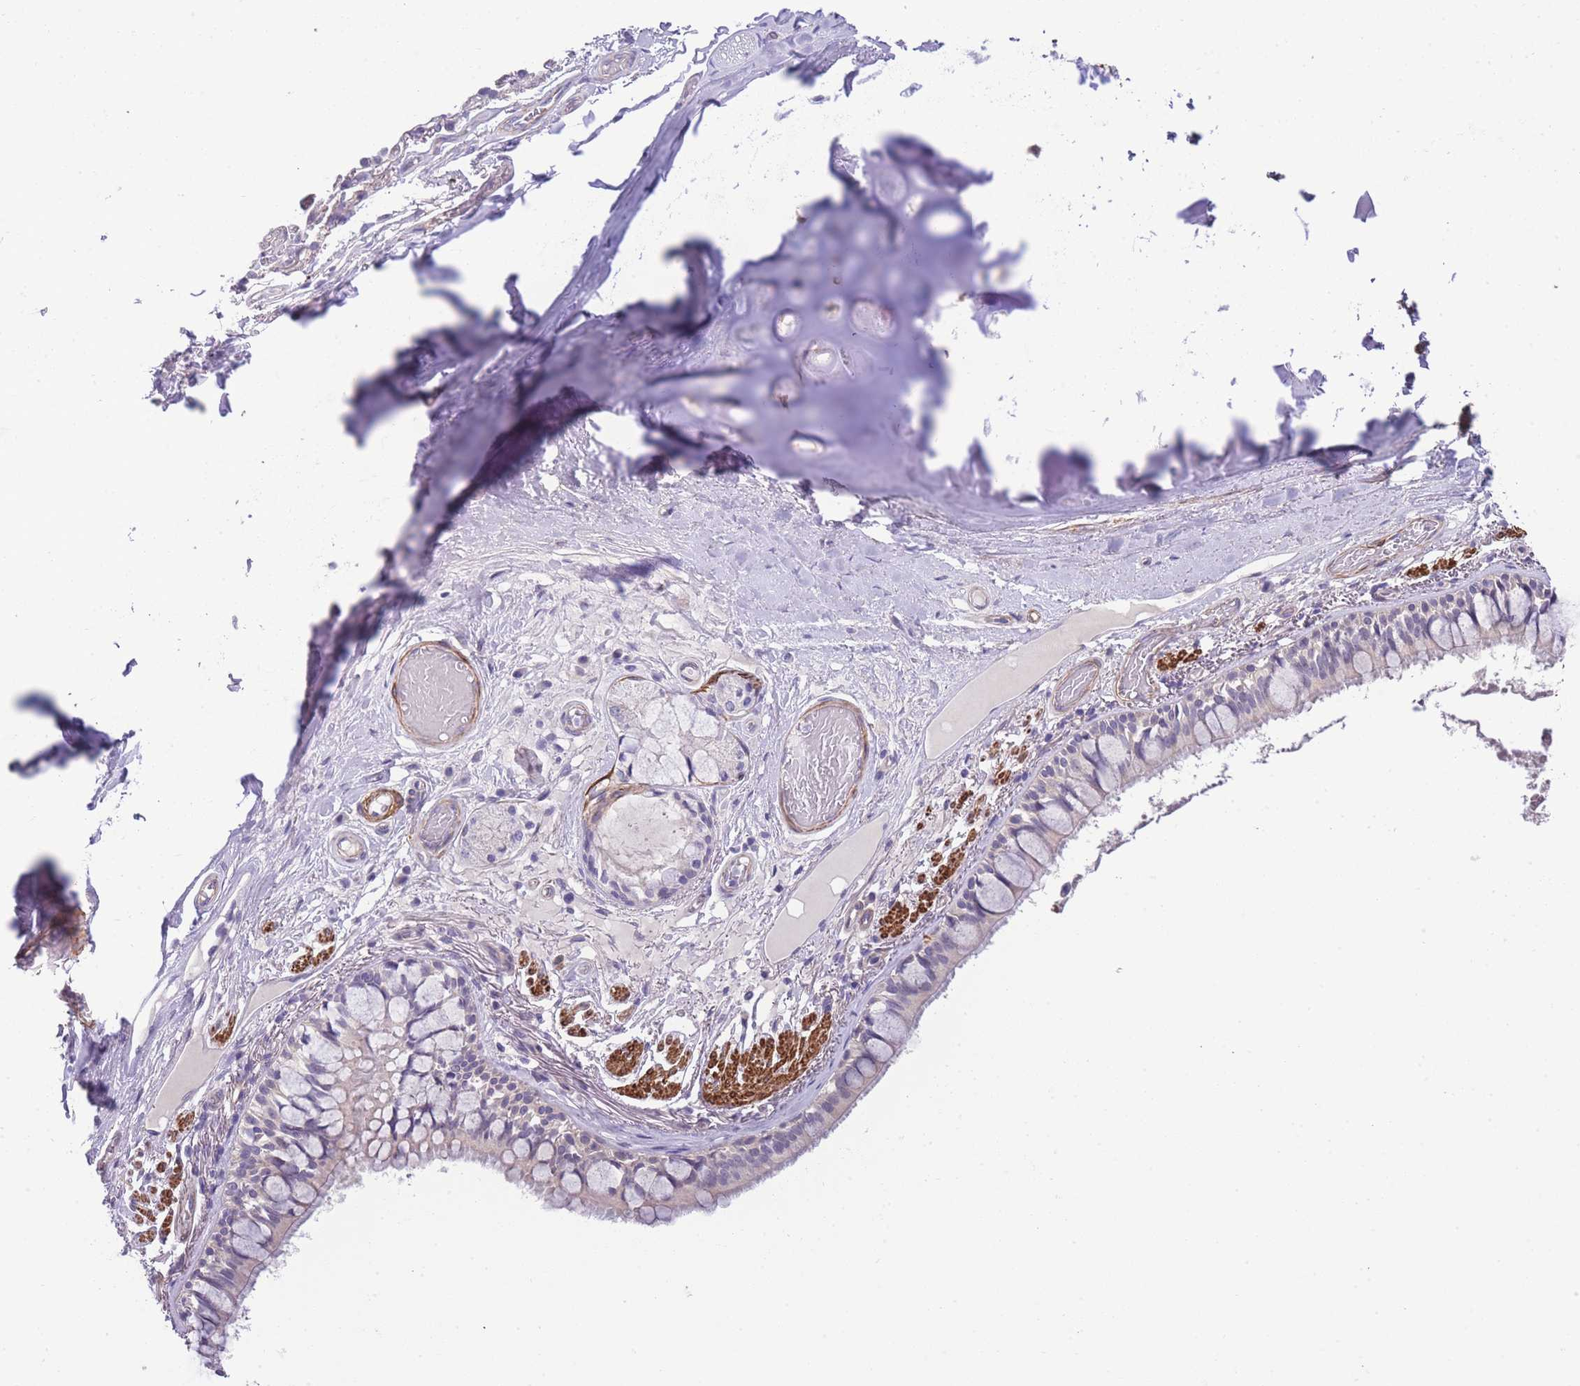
{"staining": {"intensity": "negative", "quantity": "none", "location": "none"}, "tissue": "bronchus", "cell_type": "Respiratory epithelial cells", "image_type": "normal", "snomed": [{"axis": "morphology", "description": "Normal tissue, NOS"}, {"axis": "topography", "description": "Bronchus"}], "caption": "Bronchus was stained to show a protein in brown. There is no significant staining in respiratory epithelial cells. Brightfield microscopy of IHC stained with DAB (3,3'-diaminobenzidine) (brown) and hematoxylin (blue), captured at high magnification.", "gene": "FAM124A", "patient": {"sex": "male", "age": 70}}